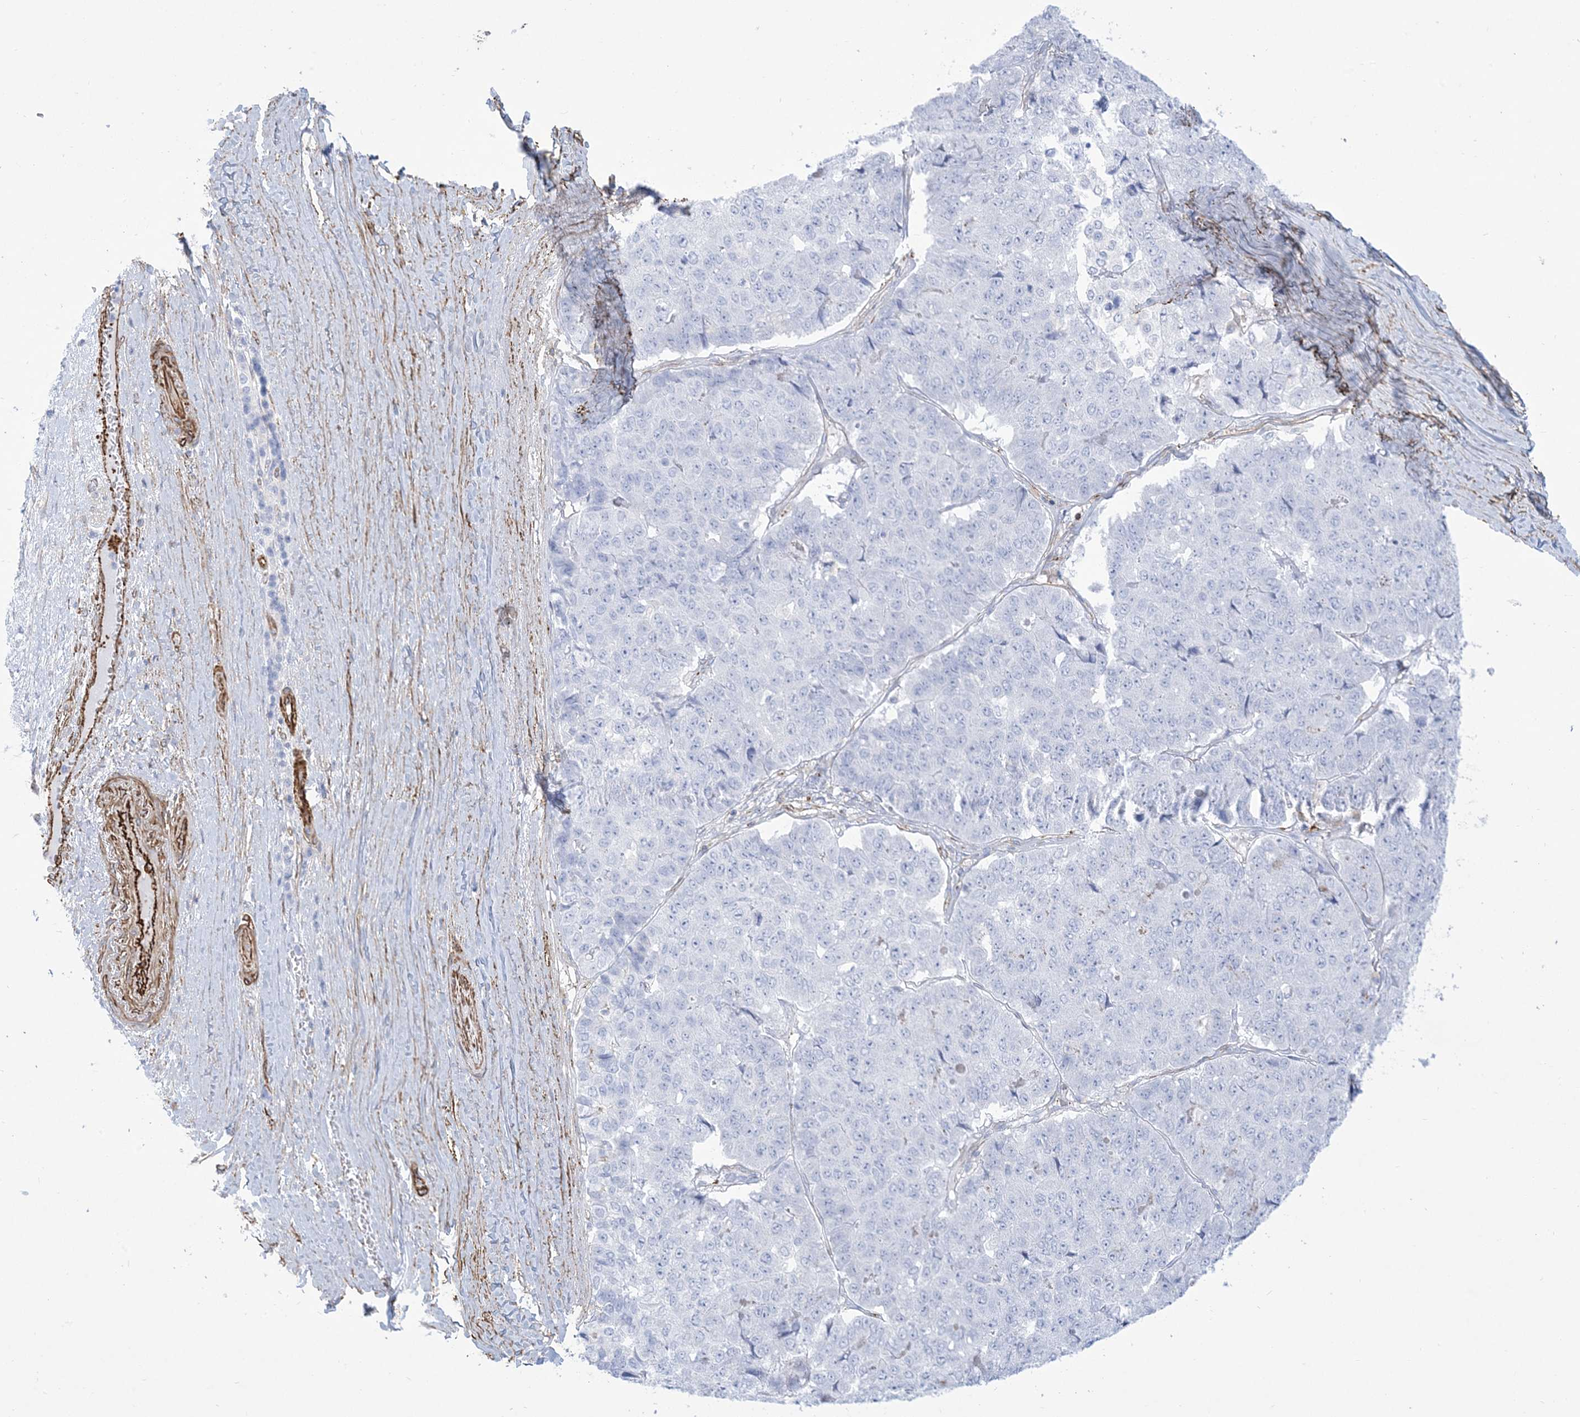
{"staining": {"intensity": "negative", "quantity": "none", "location": "none"}, "tissue": "pancreatic cancer", "cell_type": "Tumor cells", "image_type": "cancer", "snomed": [{"axis": "morphology", "description": "Adenocarcinoma, NOS"}, {"axis": "topography", "description": "Pancreas"}], "caption": "A photomicrograph of adenocarcinoma (pancreatic) stained for a protein exhibits no brown staining in tumor cells.", "gene": "B3GNT7", "patient": {"sex": "male", "age": 50}}